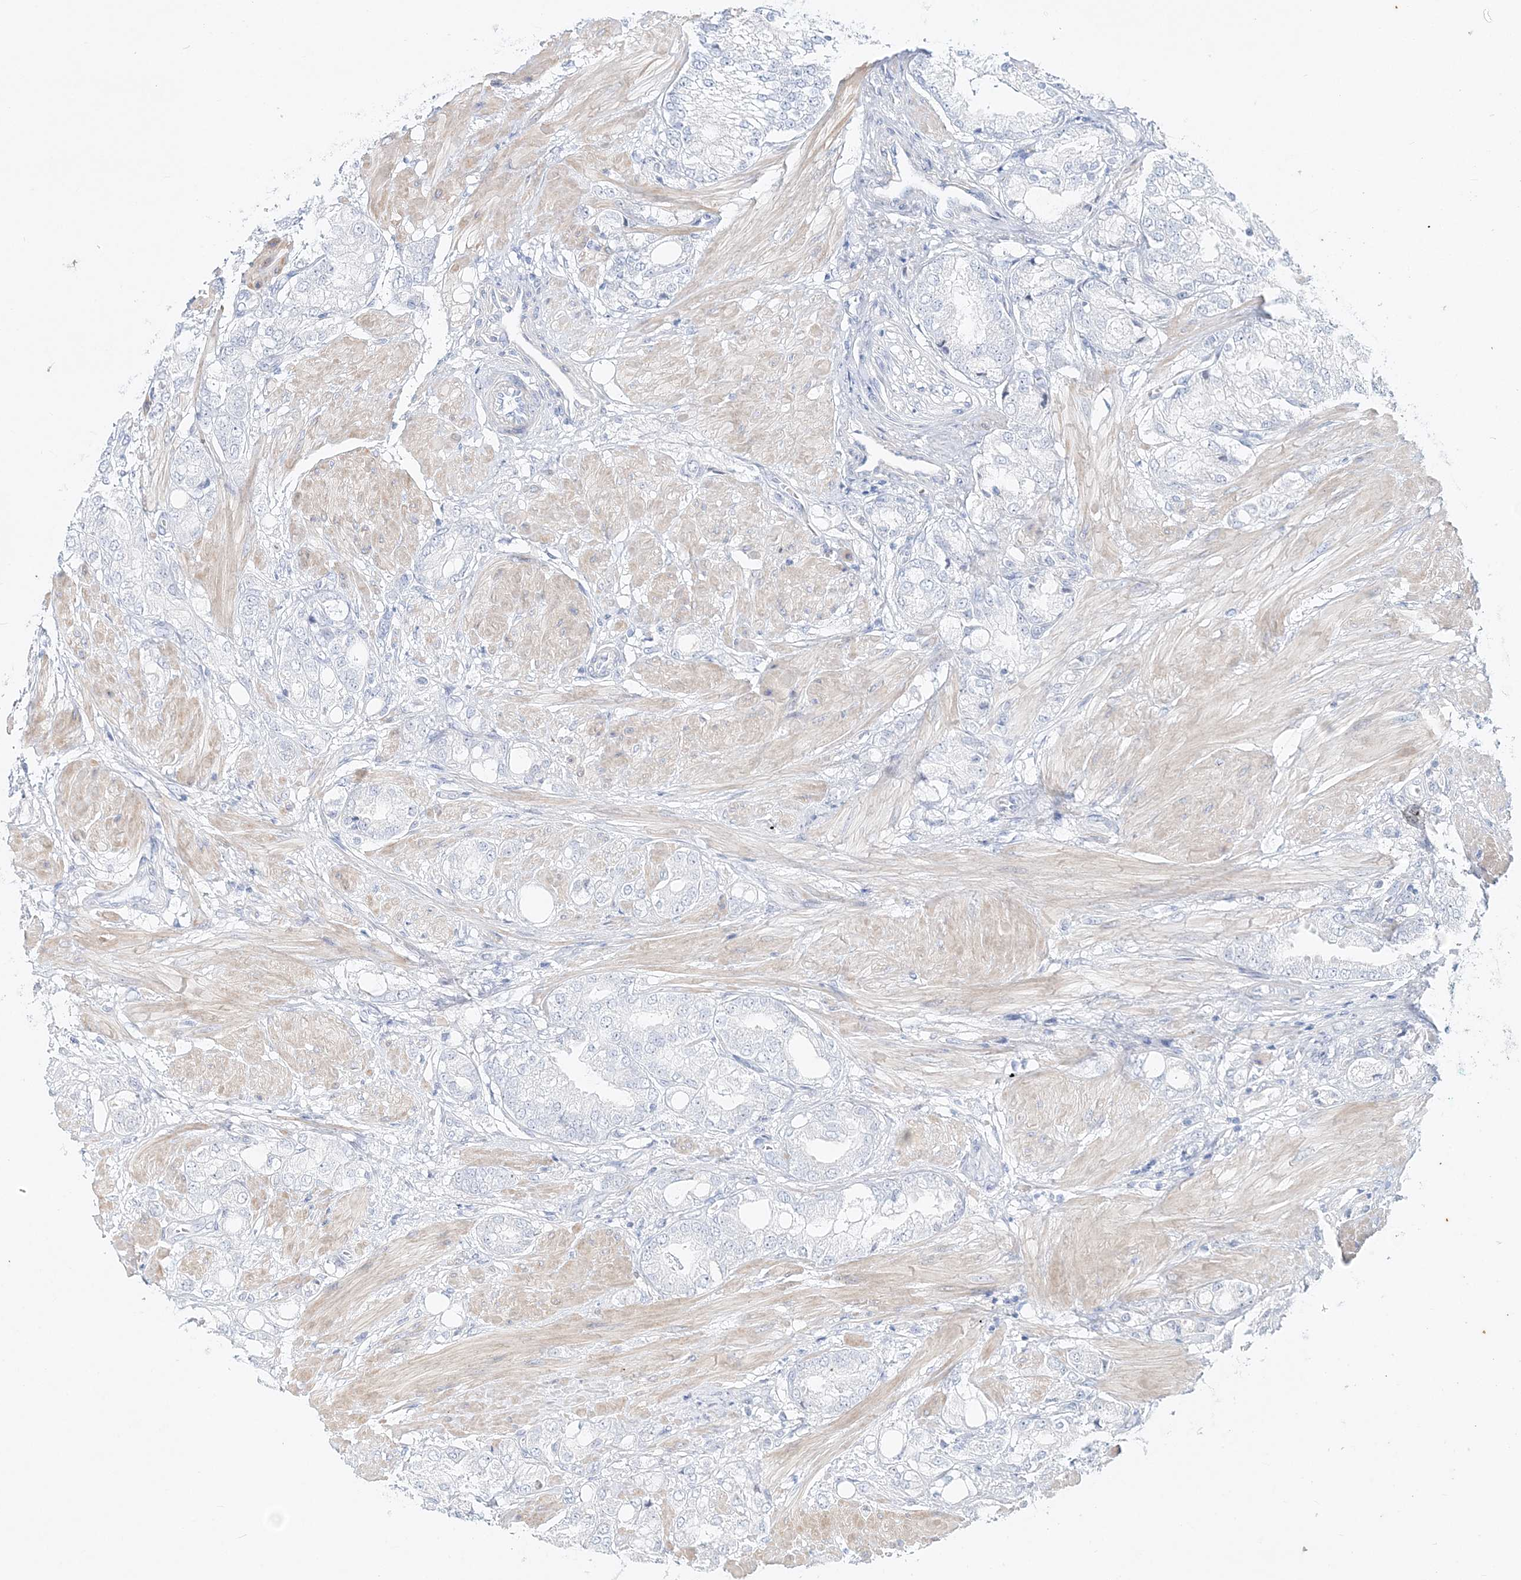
{"staining": {"intensity": "negative", "quantity": "none", "location": "none"}, "tissue": "prostate cancer", "cell_type": "Tumor cells", "image_type": "cancer", "snomed": [{"axis": "morphology", "description": "Adenocarcinoma, High grade"}, {"axis": "topography", "description": "Prostate"}], "caption": "Tumor cells are negative for brown protein staining in prostate high-grade adenocarcinoma.", "gene": "DNAH5", "patient": {"sex": "male", "age": 50}}